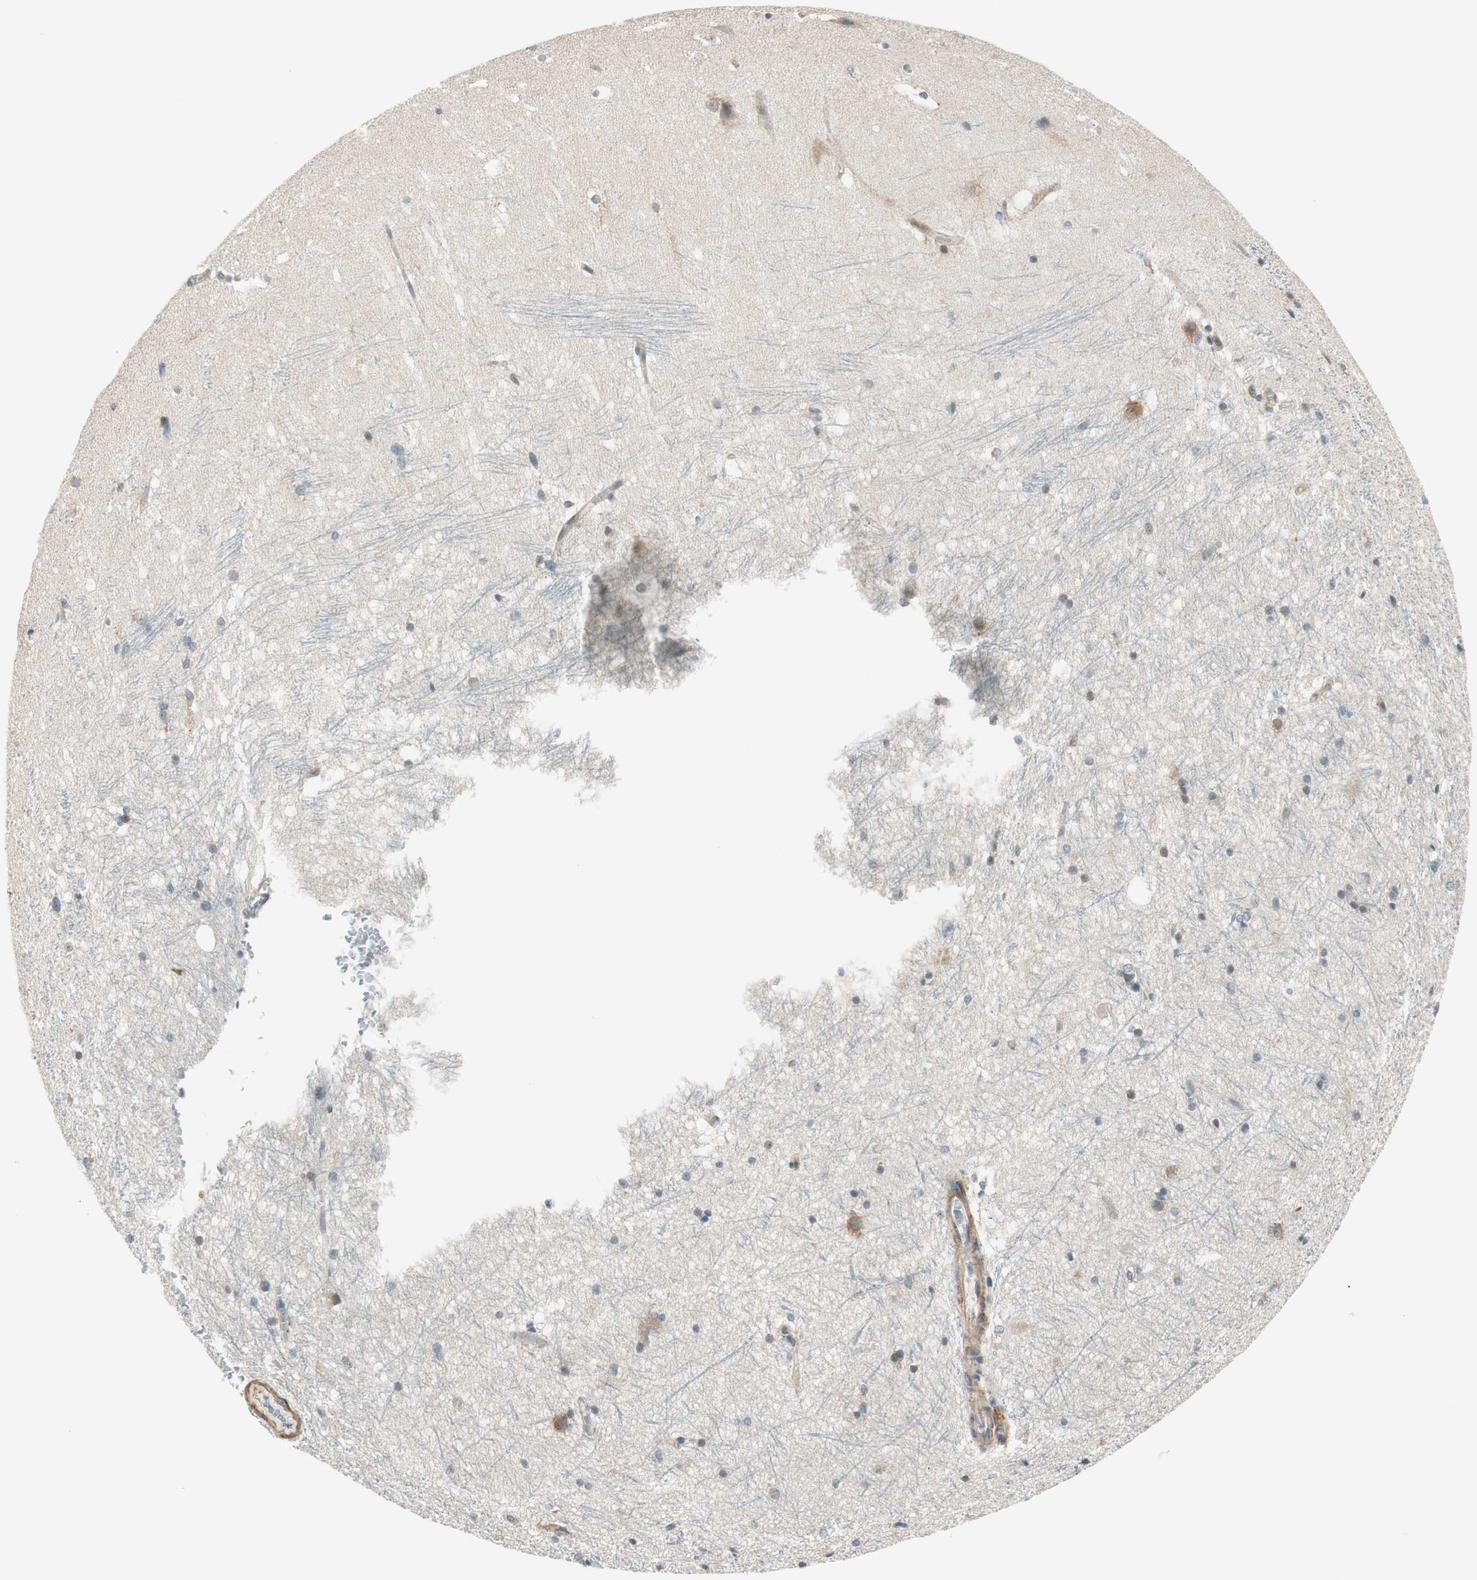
{"staining": {"intensity": "moderate", "quantity": "<25%", "location": "cytoplasmic/membranous"}, "tissue": "hippocampus", "cell_type": "Glial cells", "image_type": "normal", "snomed": [{"axis": "morphology", "description": "Normal tissue, NOS"}, {"axis": "topography", "description": "Hippocampus"}], "caption": "Human hippocampus stained for a protein (brown) demonstrates moderate cytoplasmic/membranous positive positivity in approximately <25% of glial cells.", "gene": "PI4K2B", "patient": {"sex": "female", "age": 19}}